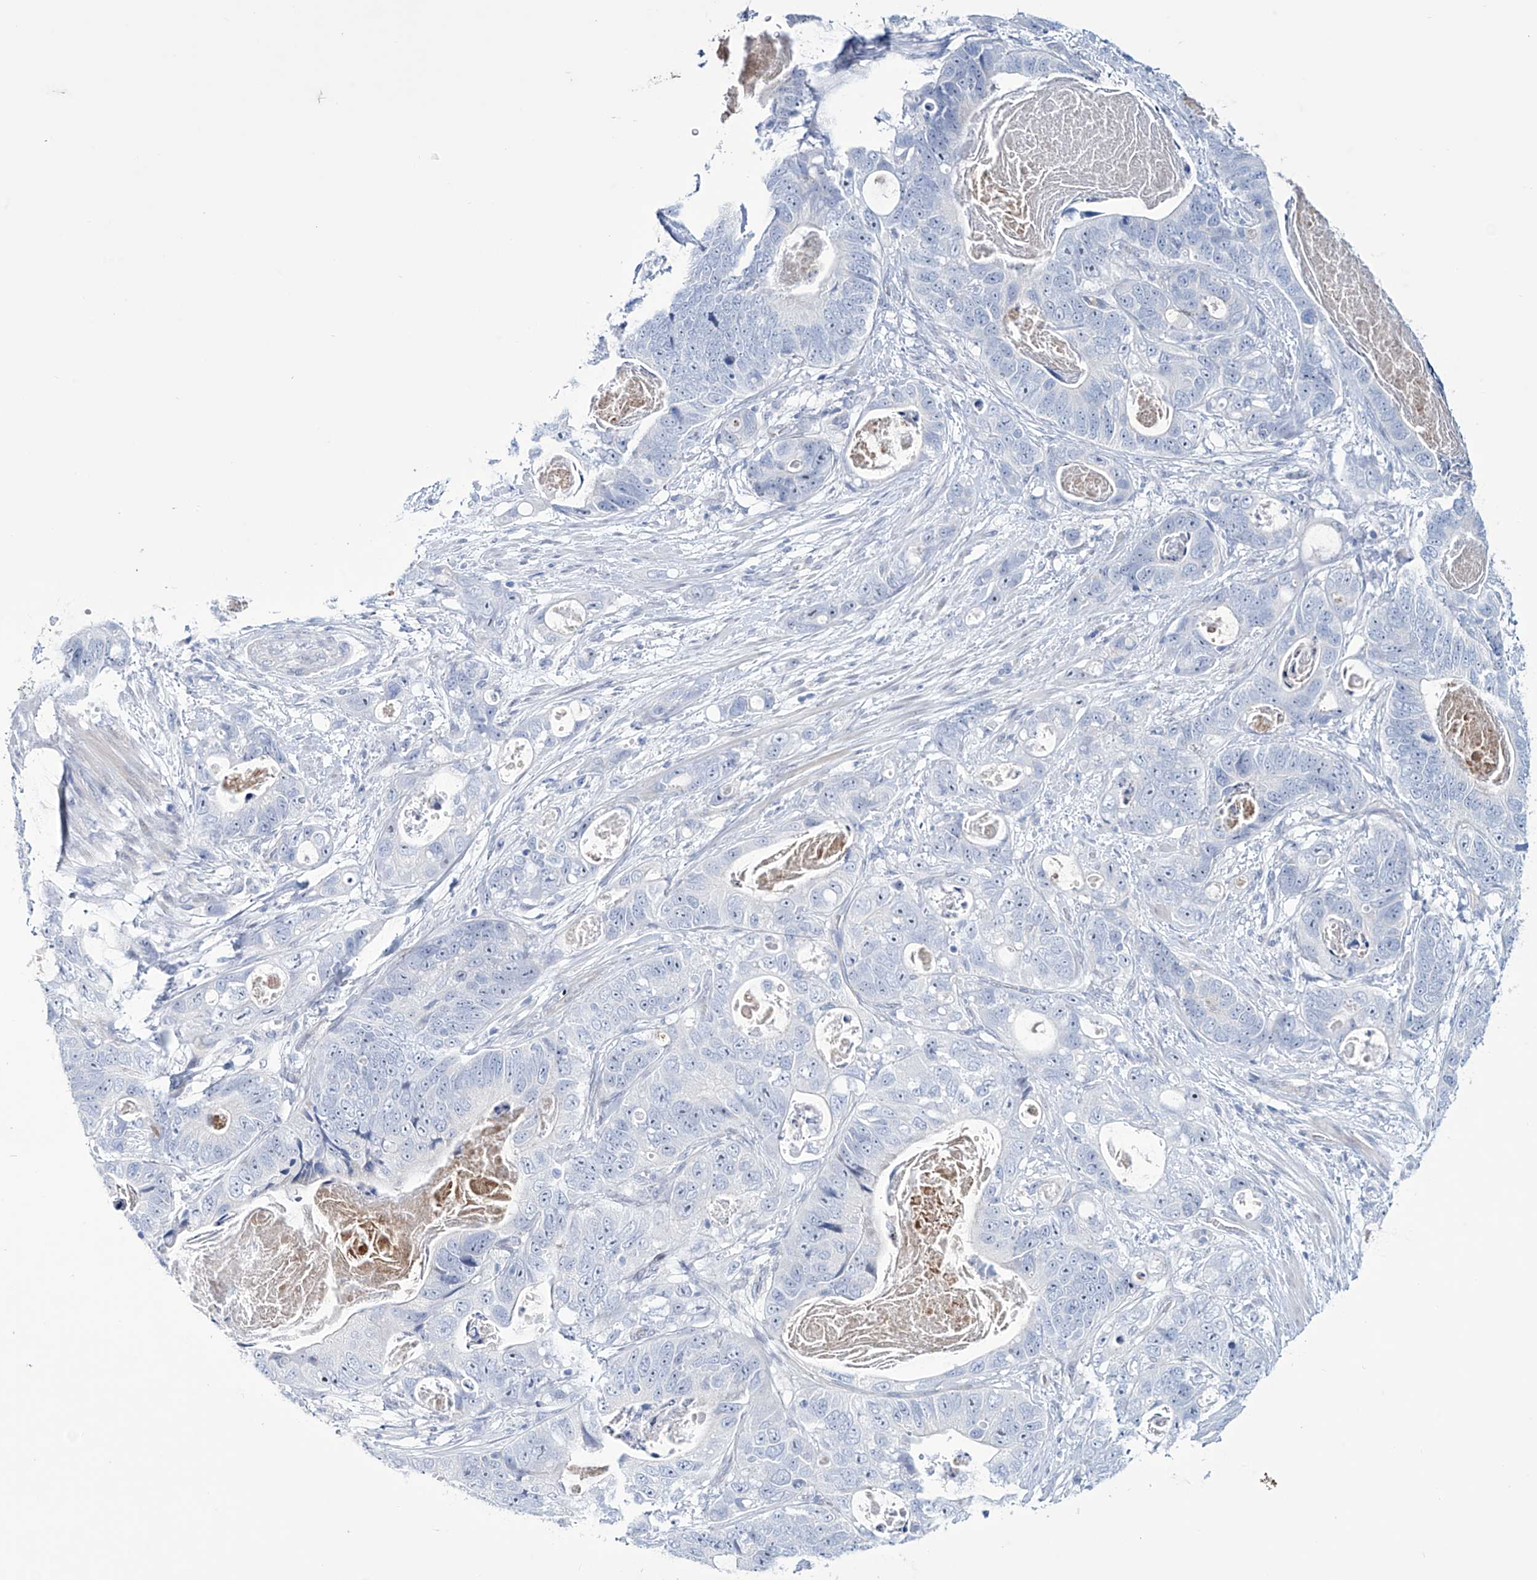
{"staining": {"intensity": "negative", "quantity": "none", "location": "none"}, "tissue": "stomach cancer", "cell_type": "Tumor cells", "image_type": "cancer", "snomed": [{"axis": "morphology", "description": "Normal tissue, NOS"}, {"axis": "morphology", "description": "Adenocarcinoma, NOS"}, {"axis": "topography", "description": "Stomach"}], "caption": "This histopathology image is of stomach adenocarcinoma stained with IHC to label a protein in brown with the nuclei are counter-stained blue. There is no staining in tumor cells.", "gene": "TRIM60", "patient": {"sex": "female", "age": 89}}